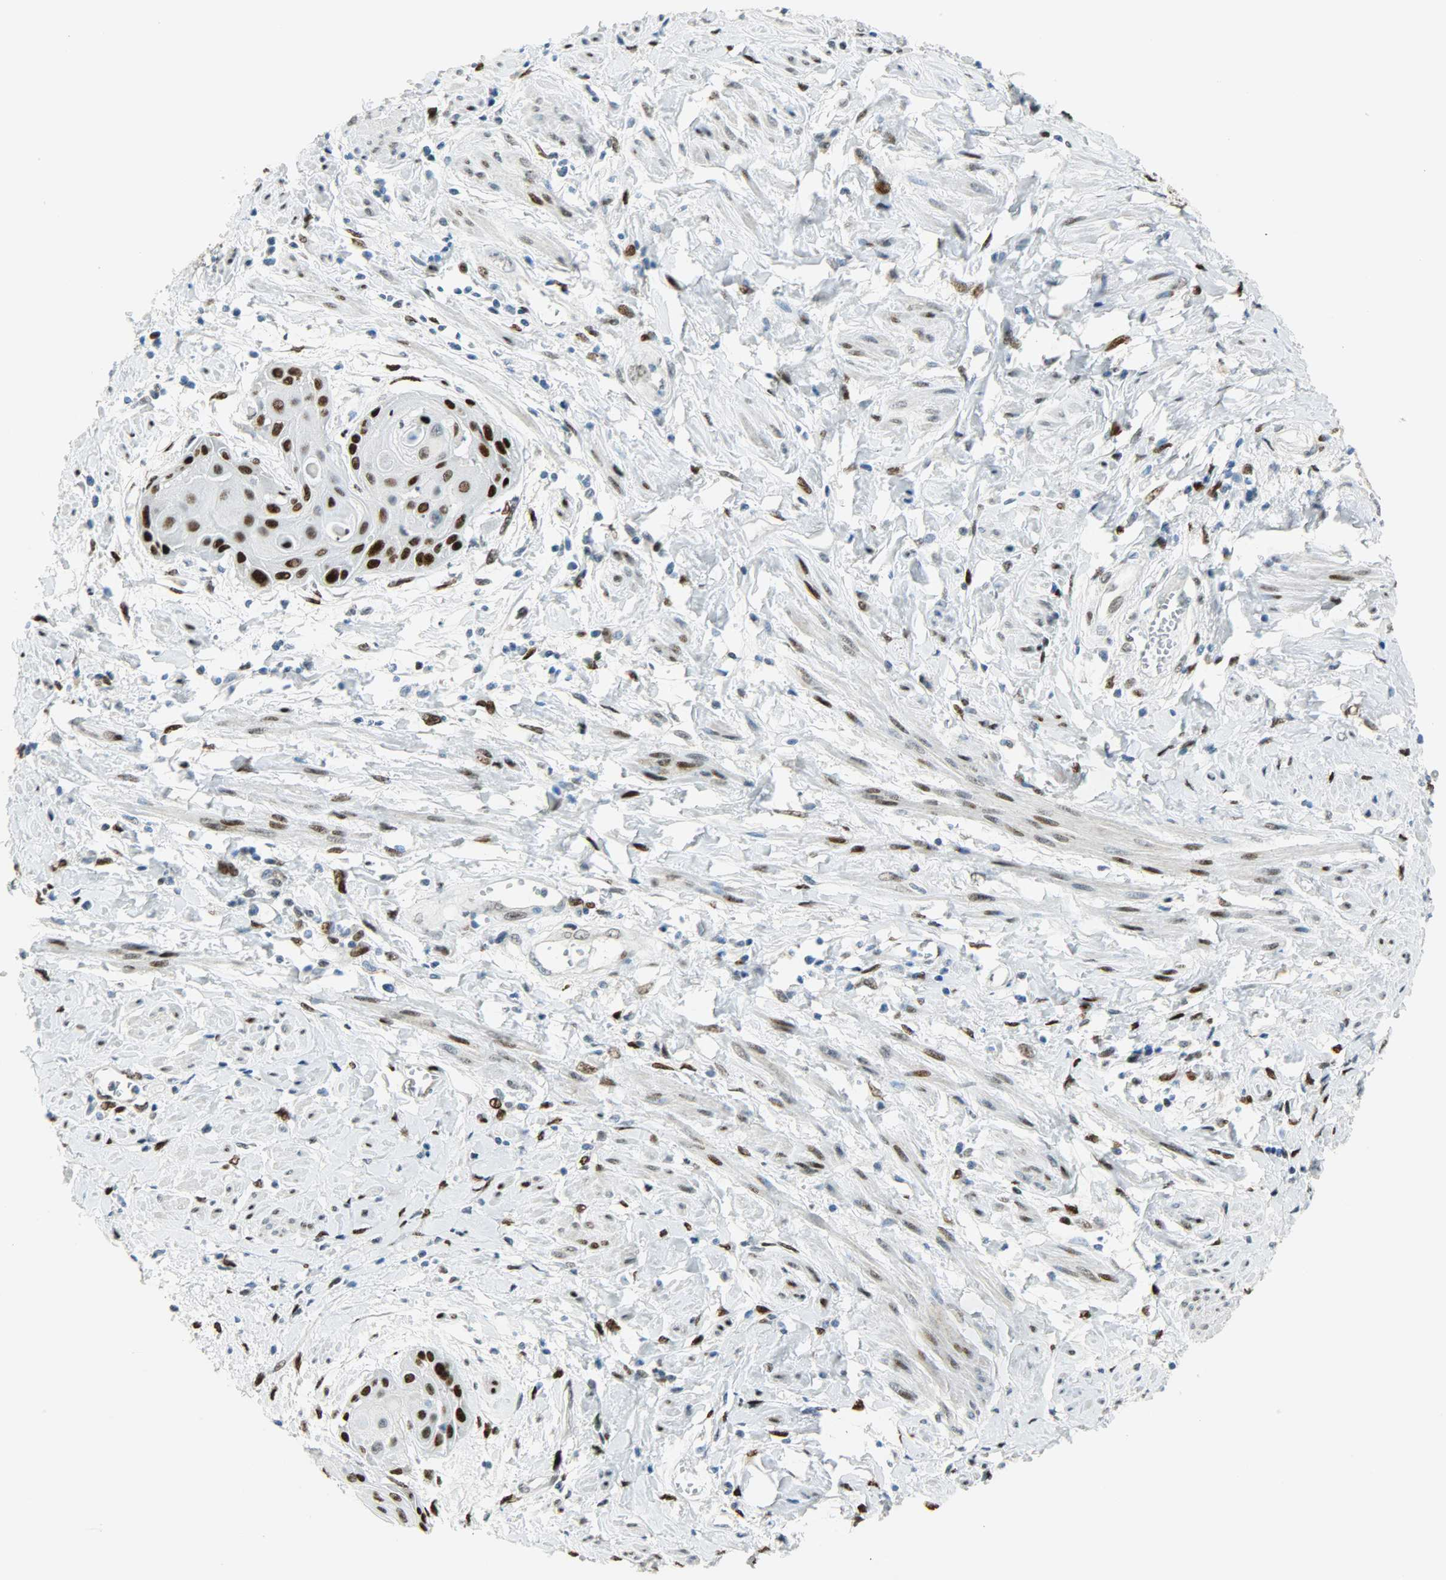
{"staining": {"intensity": "strong", "quantity": "25%-75%", "location": "nuclear"}, "tissue": "cervical cancer", "cell_type": "Tumor cells", "image_type": "cancer", "snomed": [{"axis": "morphology", "description": "Squamous cell carcinoma, NOS"}, {"axis": "topography", "description": "Cervix"}], "caption": "Immunohistochemistry histopathology image of neoplastic tissue: human squamous cell carcinoma (cervical) stained using immunohistochemistry reveals high levels of strong protein expression localized specifically in the nuclear of tumor cells, appearing as a nuclear brown color.", "gene": "JUNB", "patient": {"sex": "female", "age": 57}}